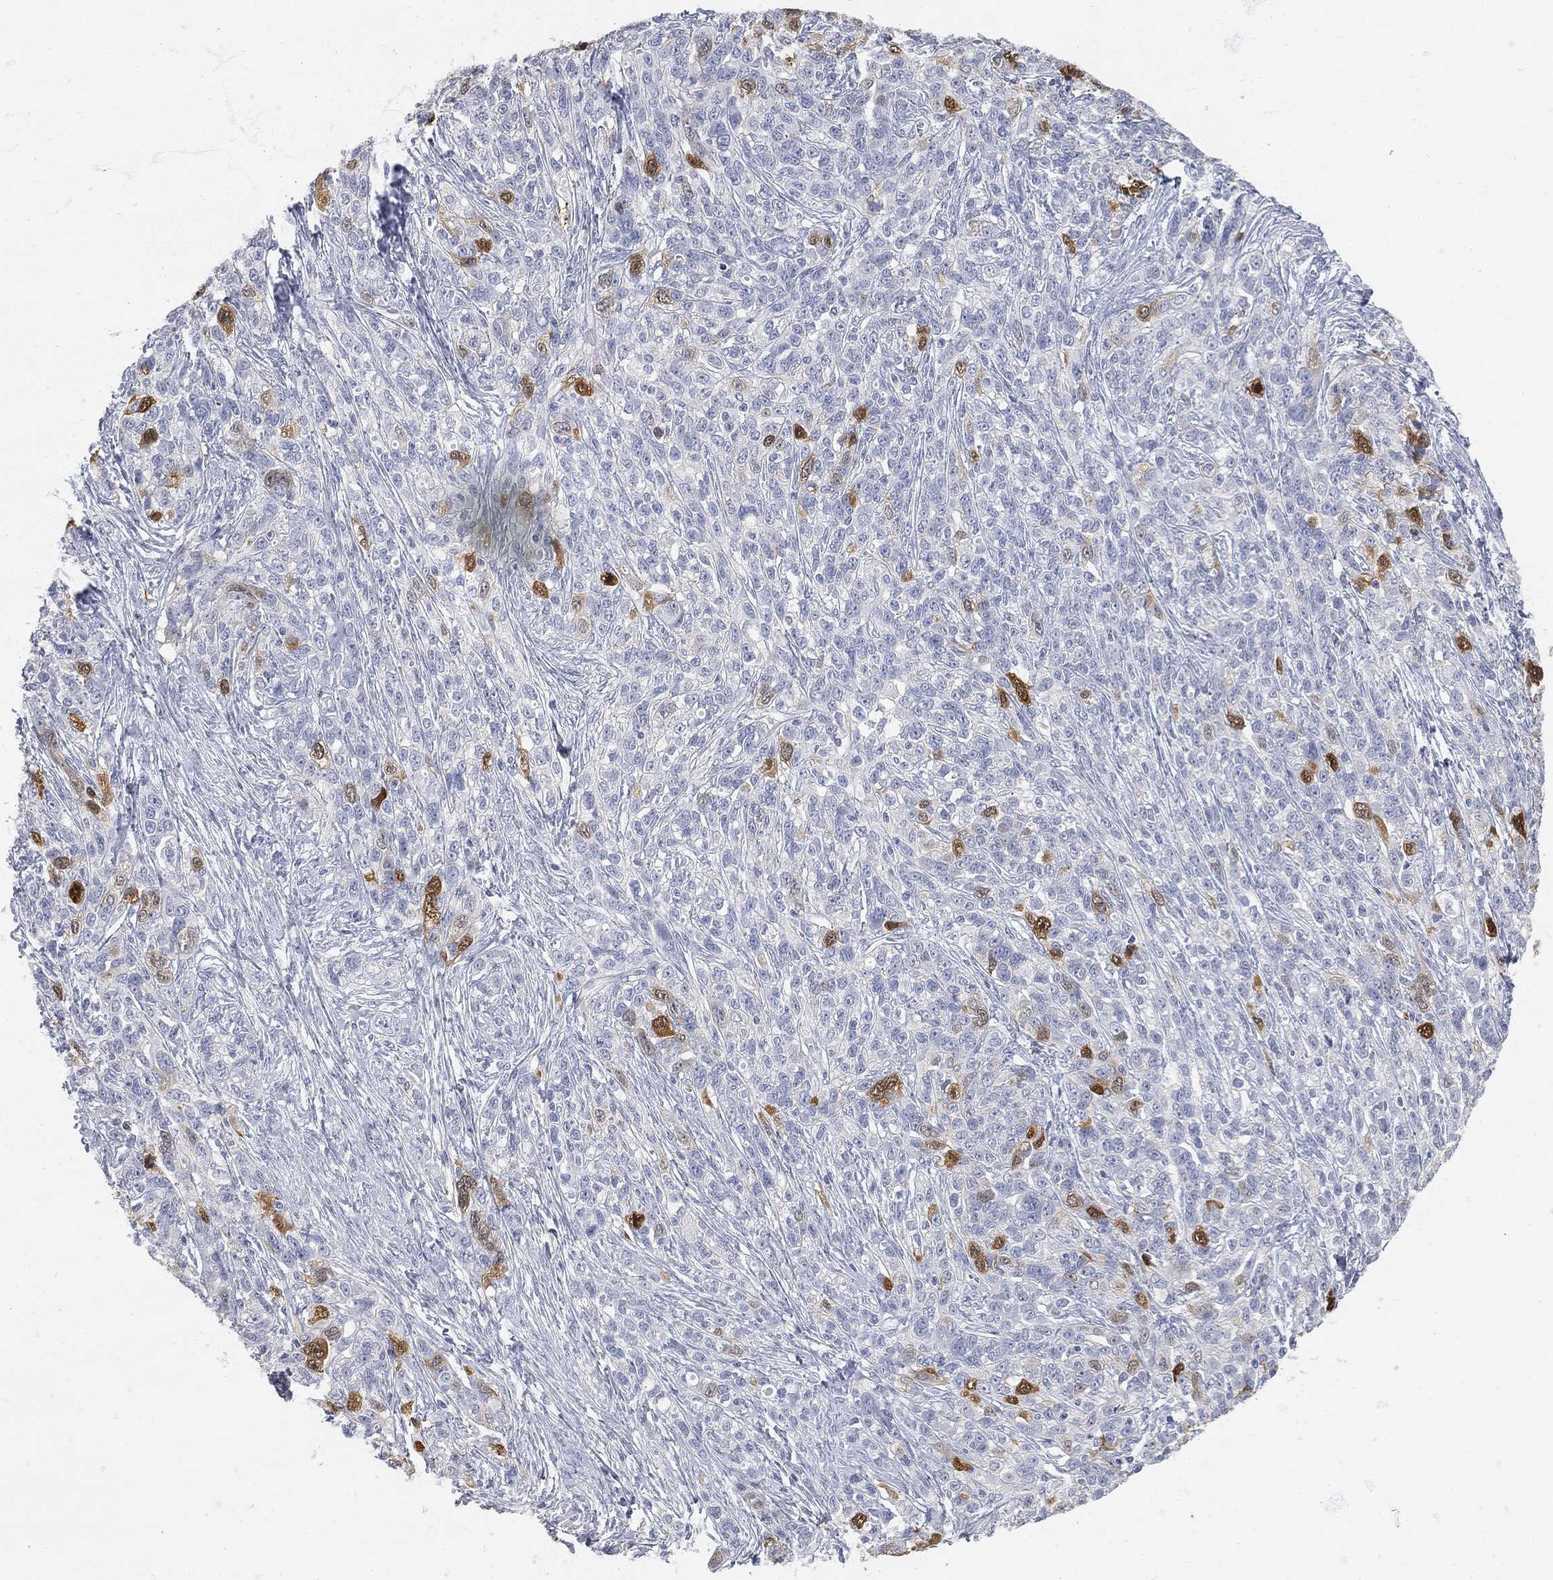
{"staining": {"intensity": "moderate", "quantity": "<25%", "location": "cytoplasmic/membranous"}, "tissue": "ovarian cancer", "cell_type": "Tumor cells", "image_type": "cancer", "snomed": [{"axis": "morphology", "description": "Cystadenocarcinoma, serous, NOS"}, {"axis": "topography", "description": "Ovary"}], "caption": "A histopathology image of human ovarian serous cystadenocarcinoma stained for a protein shows moderate cytoplasmic/membranous brown staining in tumor cells. (IHC, brightfield microscopy, high magnification).", "gene": "UBE2C", "patient": {"sex": "female", "age": 71}}